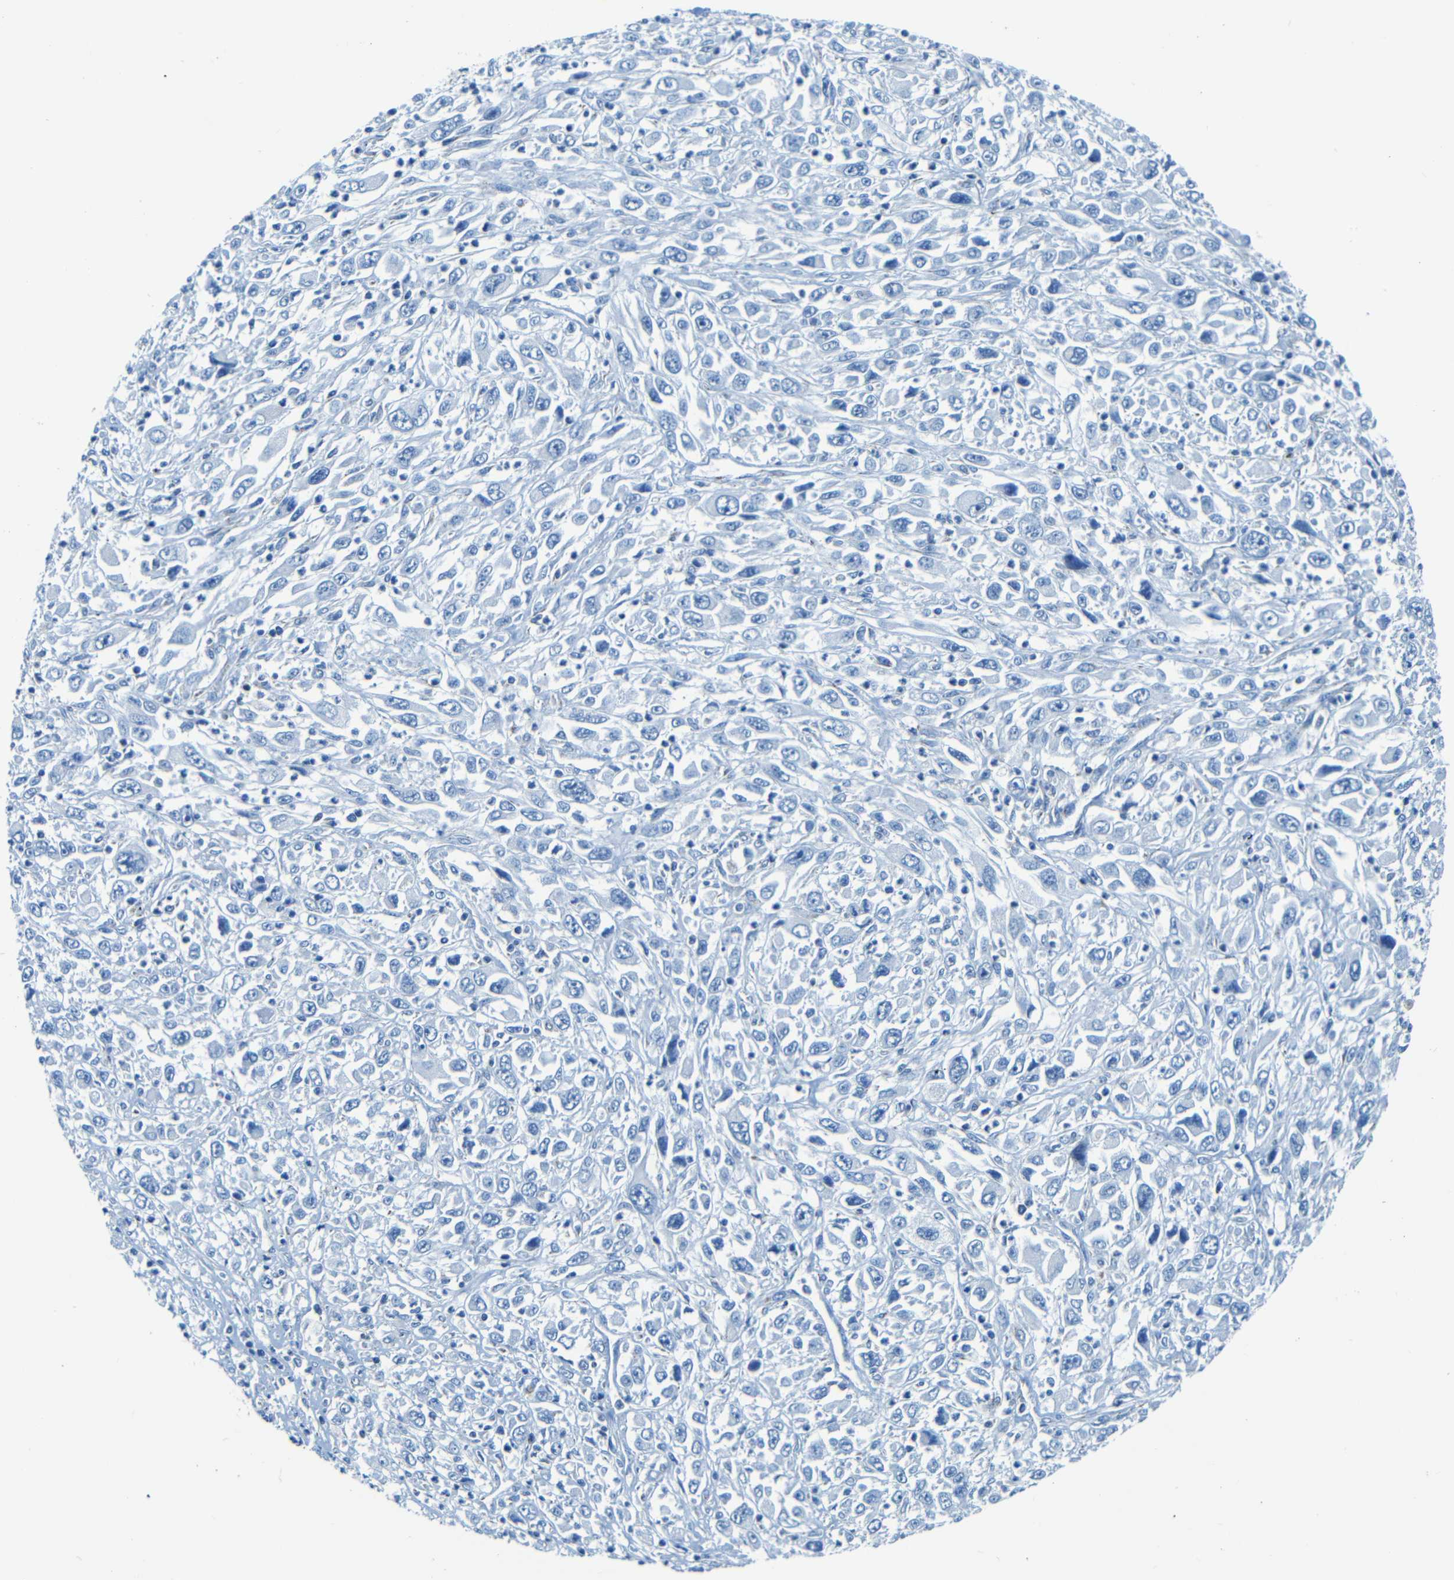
{"staining": {"intensity": "negative", "quantity": "none", "location": "none"}, "tissue": "melanoma", "cell_type": "Tumor cells", "image_type": "cancer", "snomed": [{"axis": "morphology", "description": "Malignant melanoma, Metastatic site"}, {"axis": "topography", "description": "Skin"}], "caption": "High power microscopy histopathology image of an IHC image of melanoma, revealing no significant staining in tumor cells.", "gene": "WSCD2", "patient": {"sex": "female", "age": 56}}